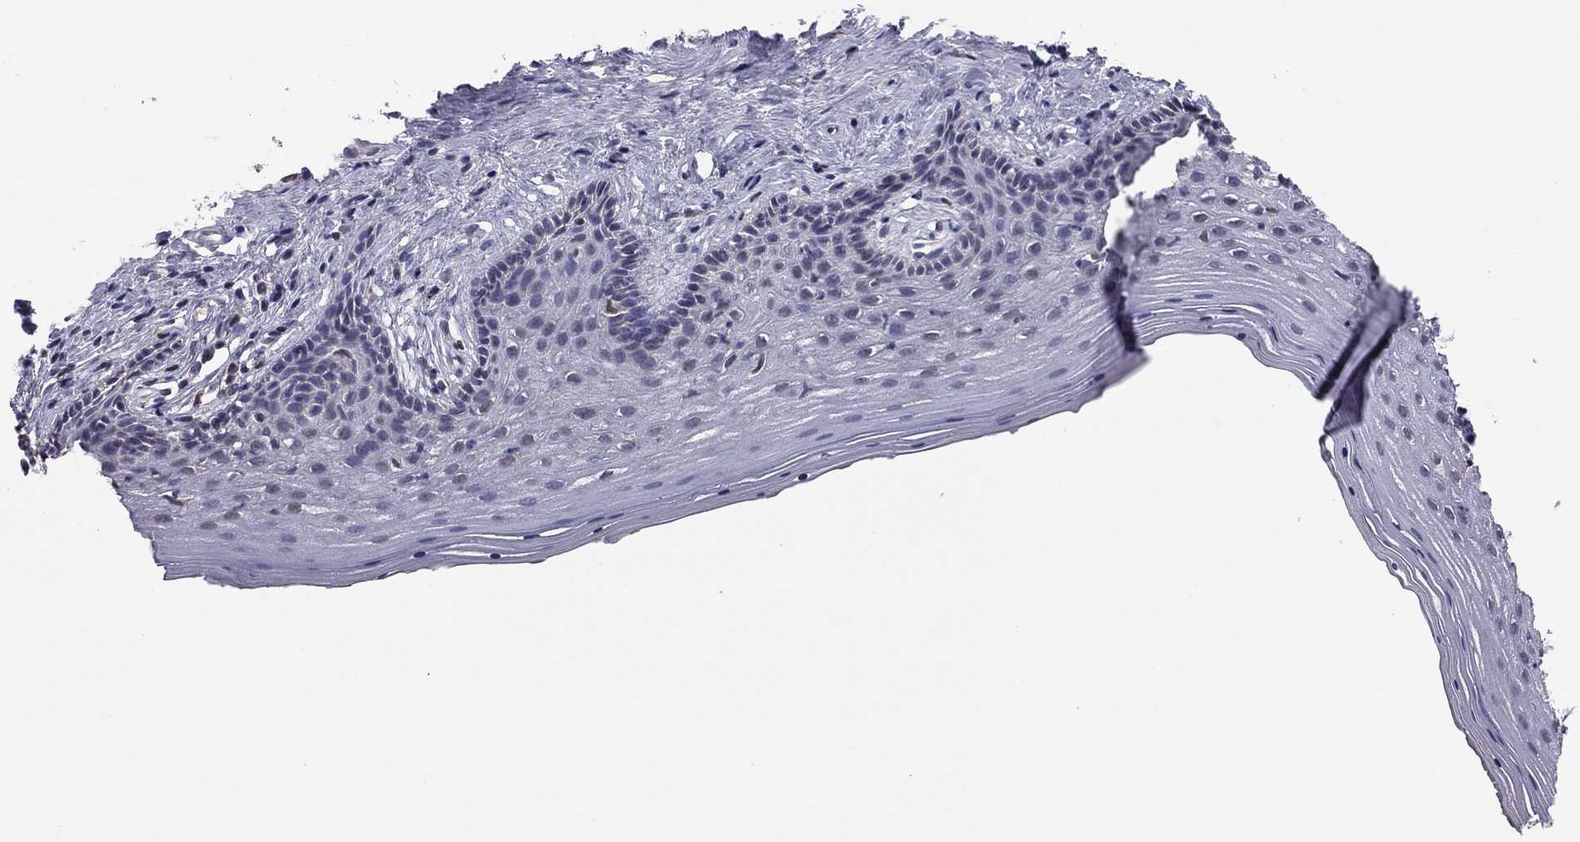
{"staining": {"intensity": "negative", "quantity": "none", "location": "none"}, "tissue": "vagina", "cell_type": "Squamous epithelial cells", "image_type": "normal", "snomed": [{"axis": "morphology", "description": "Normal tissue, NOS"}, {"axis": "topography", "description": "Vagina"}], "caption": "High power microscopy photomicrograph of an immunohistochemistry histopathology image of normal vagina, revealing no significant expression in squamous epithelial cells. Nuclei are stained in blue.", "gene": "HSPB2", "patient": {"sex": "female", "age": 45}}